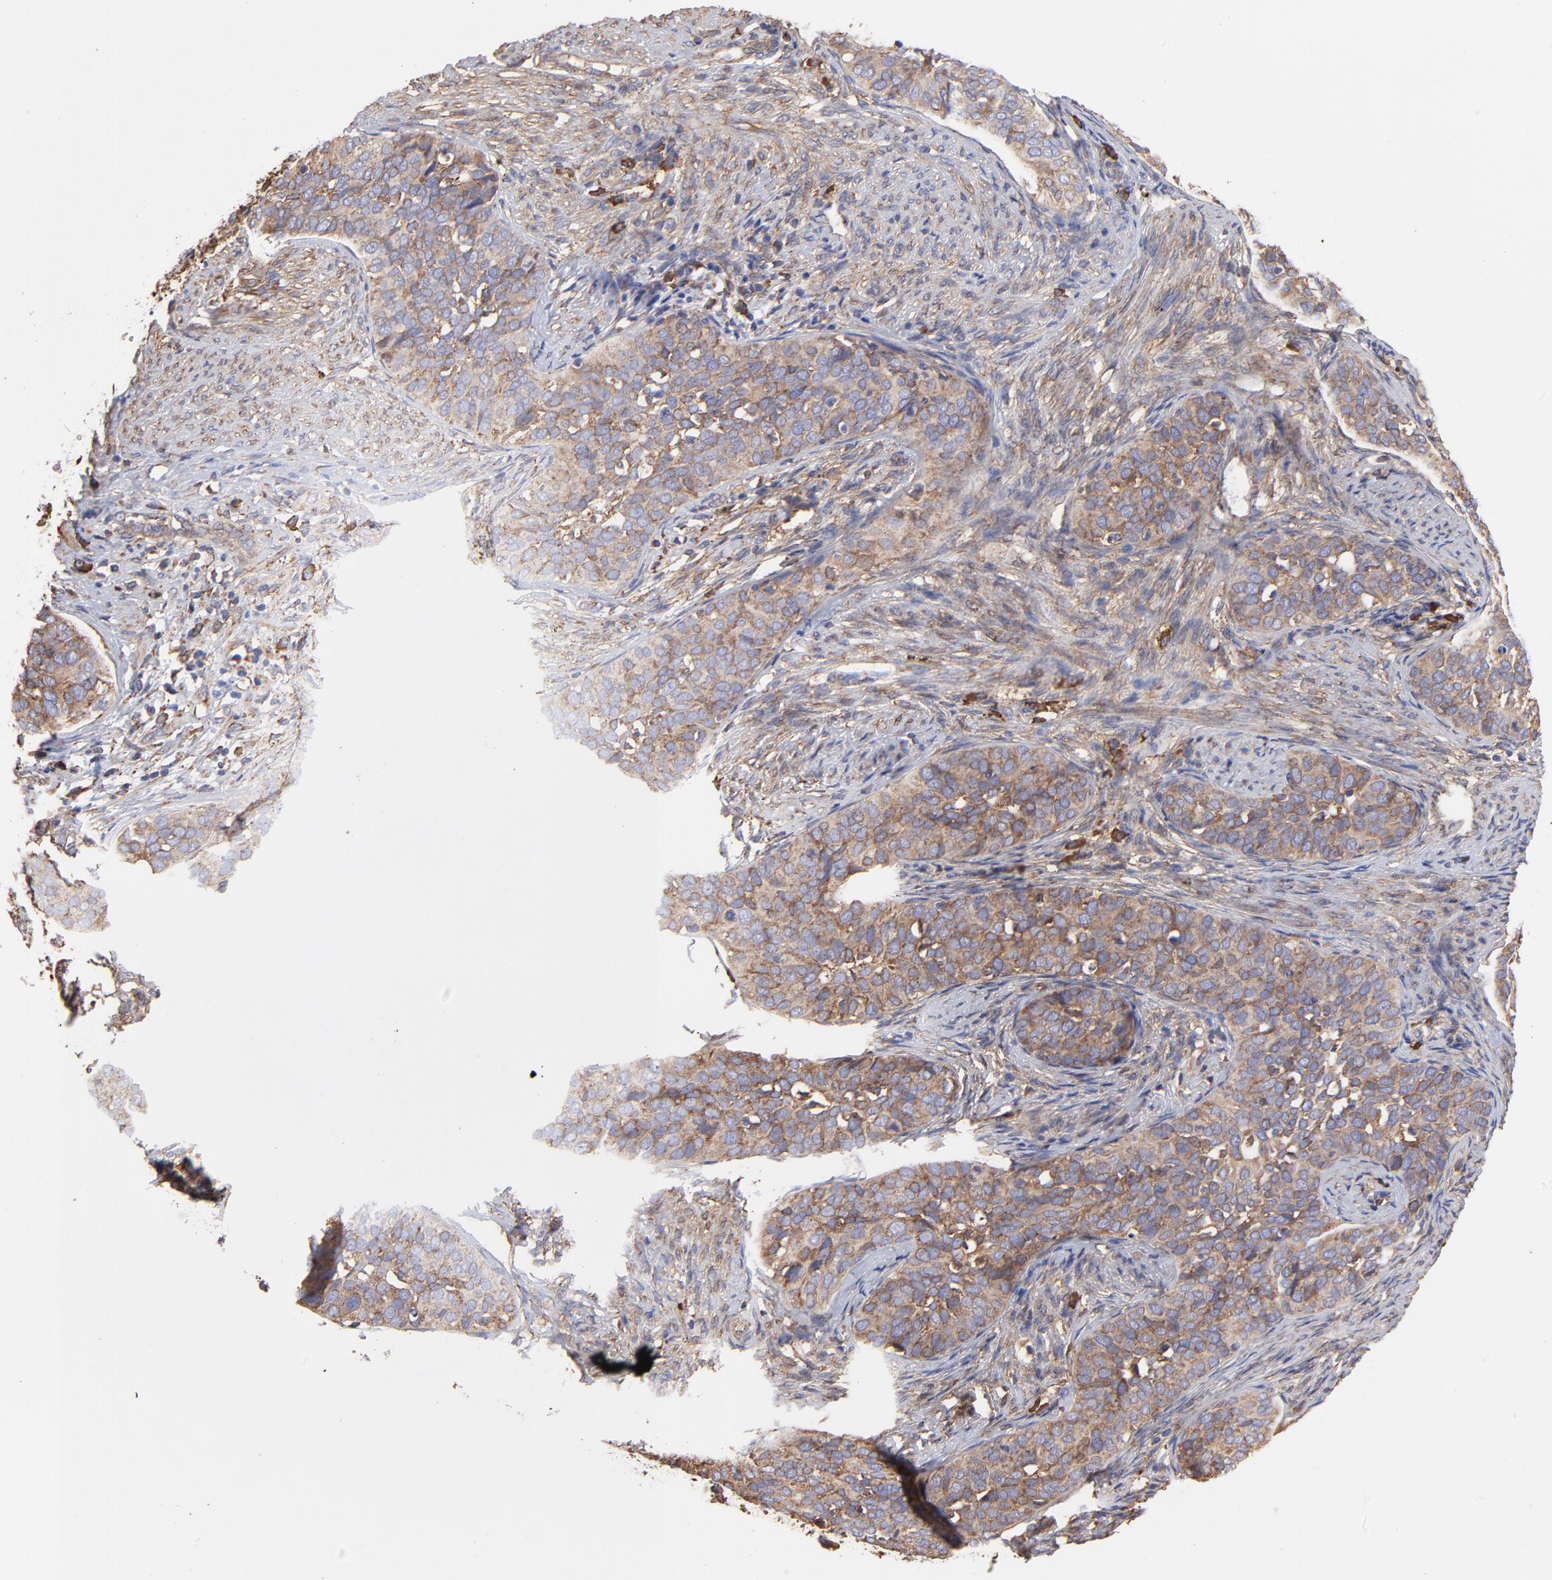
{"staining": {"intensity": "moderate", "quantity": ">75%", "location": "cytoplasmic/membranous"}, "tissue": "cervical cancer", "cell_type": "Tumor cells", "image_type": "cancer", "snomed": [{"axis": "morphology", "description": "Squamous cell carcinoma, NOS"}, {"axis": "topography", "description": "Cervix"}], "caption": "Human cervical cancer (squamous cell carcinoma) stained with a protein marker reveals moderate staining in tumor cells.", "gene": "PFKM", "patient": {"sex": "female", "age": 31}}